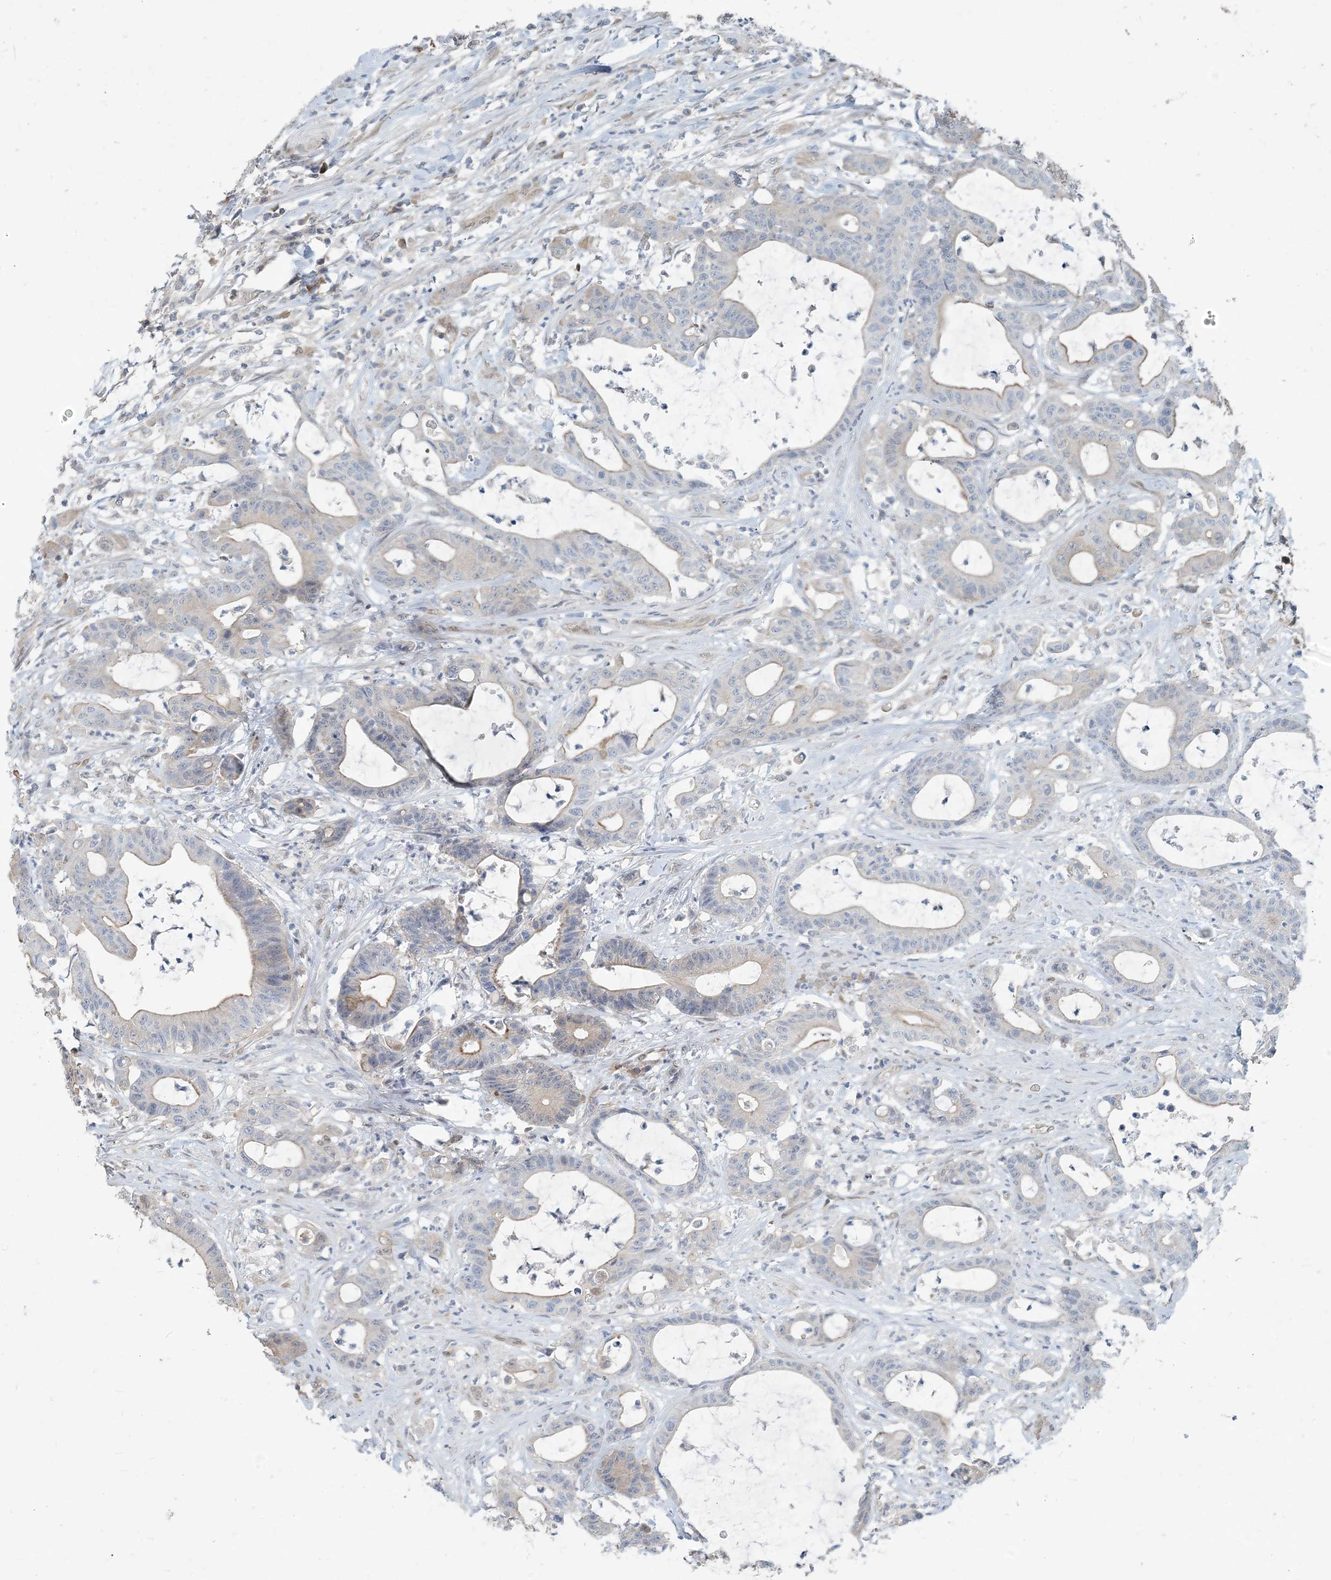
{"staining": {"intensity": "moderate", "quantity": "<25%", "location": "cytoplasmic/membranous"}, "tissue": "colorectal cancer", "cell_type": "Tumor cells", "image_type": "cancer", "snomed": [{"axis": "morphology", "description": "Adenocarcinoma, NOS"}, {"axis": "topography", "description": "Colon"}], "caption": "Tumor cells show low levels of moderate cytoplasmic/membranous staining in approximately <25% of cells in human adenocarcinoma (colorectal). (IHC, brightfield microscopy, high magnification).", "gene": "ZC3H12A", "patient": {"sex": "female", "age": 84}}